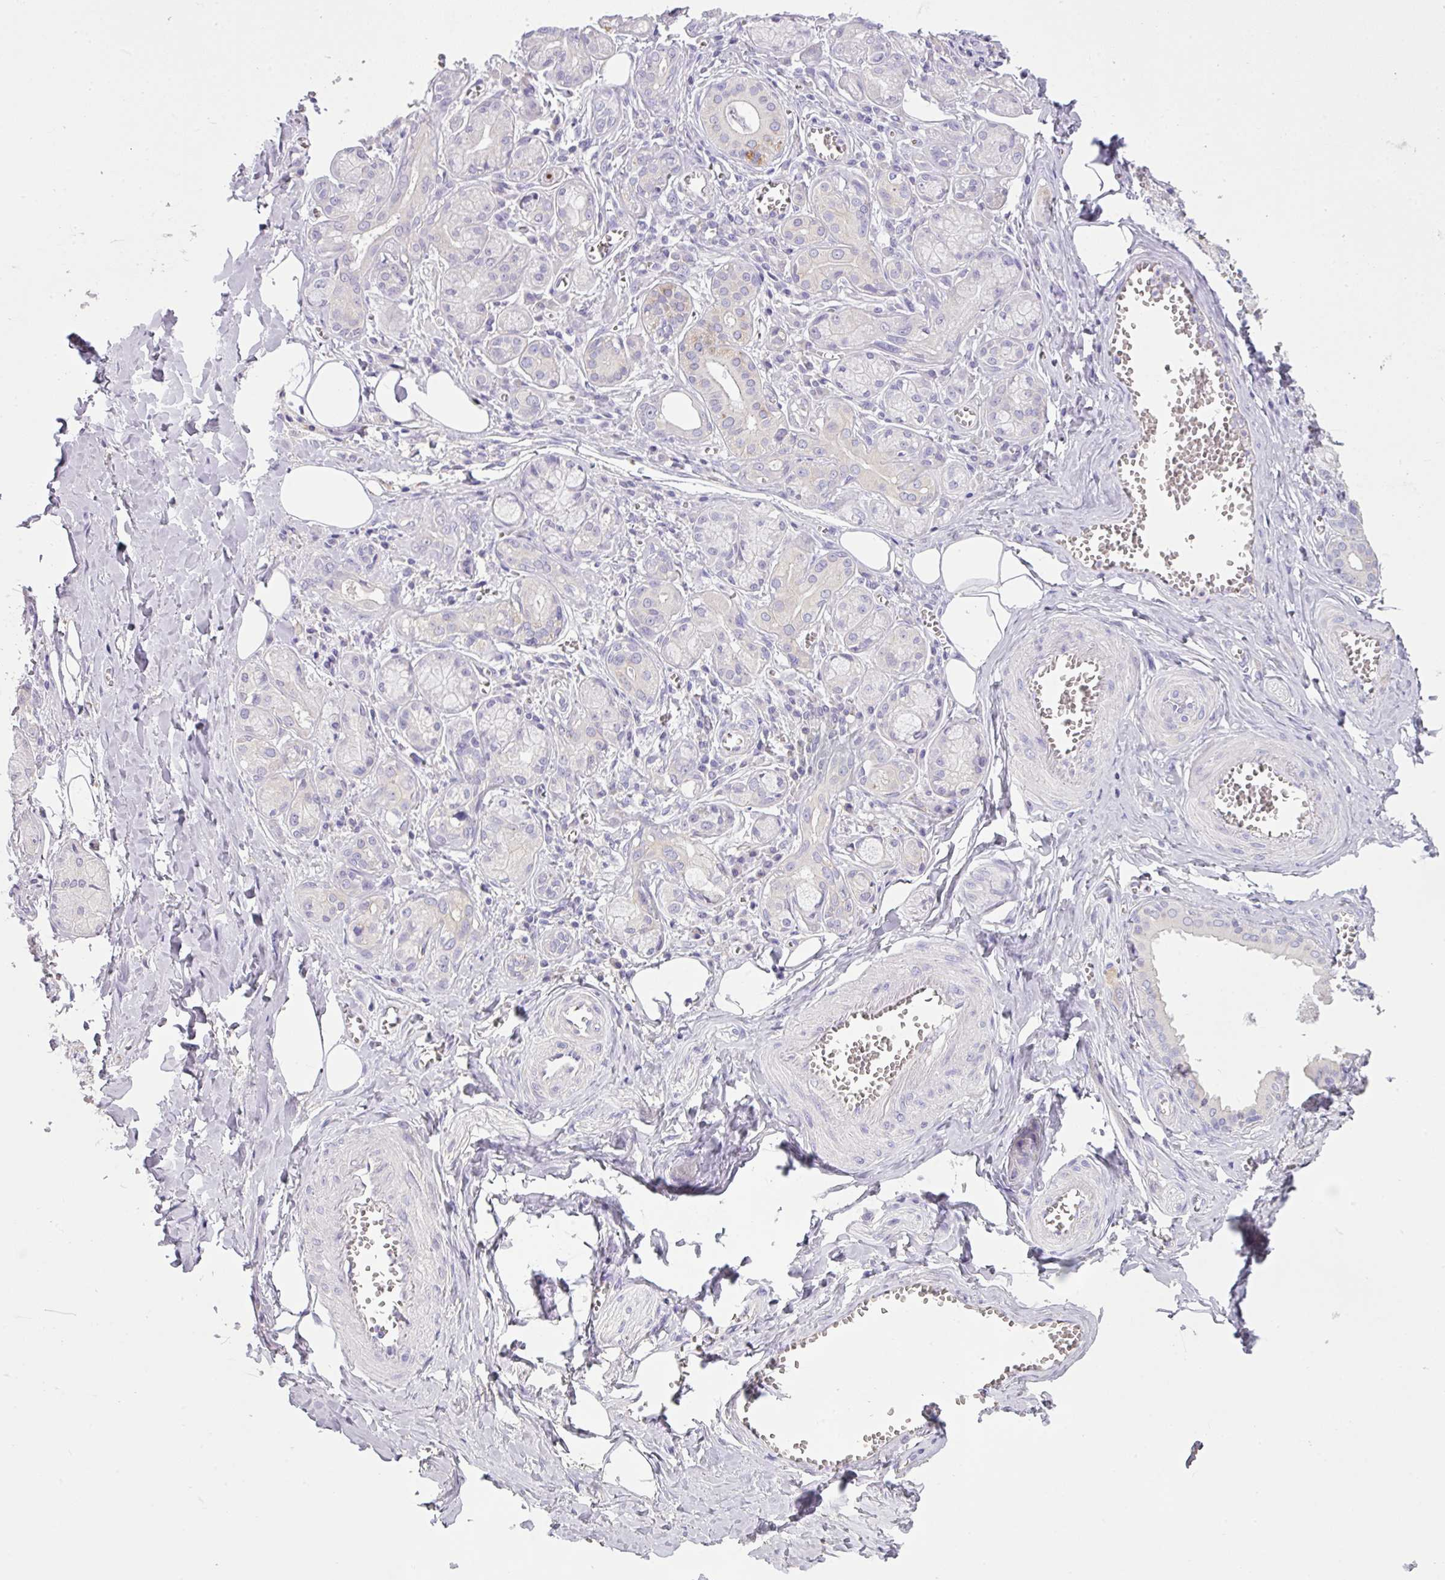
{"staining": {"intensity": "negative", "quantity": "none", "location": "none"}, "tissue": "salivary gland", "cell_type": "Glandular cells", "image_type": "normal", "snomed": [{"axis": "morphology", "description": "Normal tissue, NOS"}, {"axis": "topography", "description": "Salivary gland"}], "caption": "Immunohistochemistry (IHC) of benign salivary gland displays no positivity in glandular cells. Nuclei are stained in blue.", "gene": "OR6C6", "patient": {"sex": "male", "age": 74}}